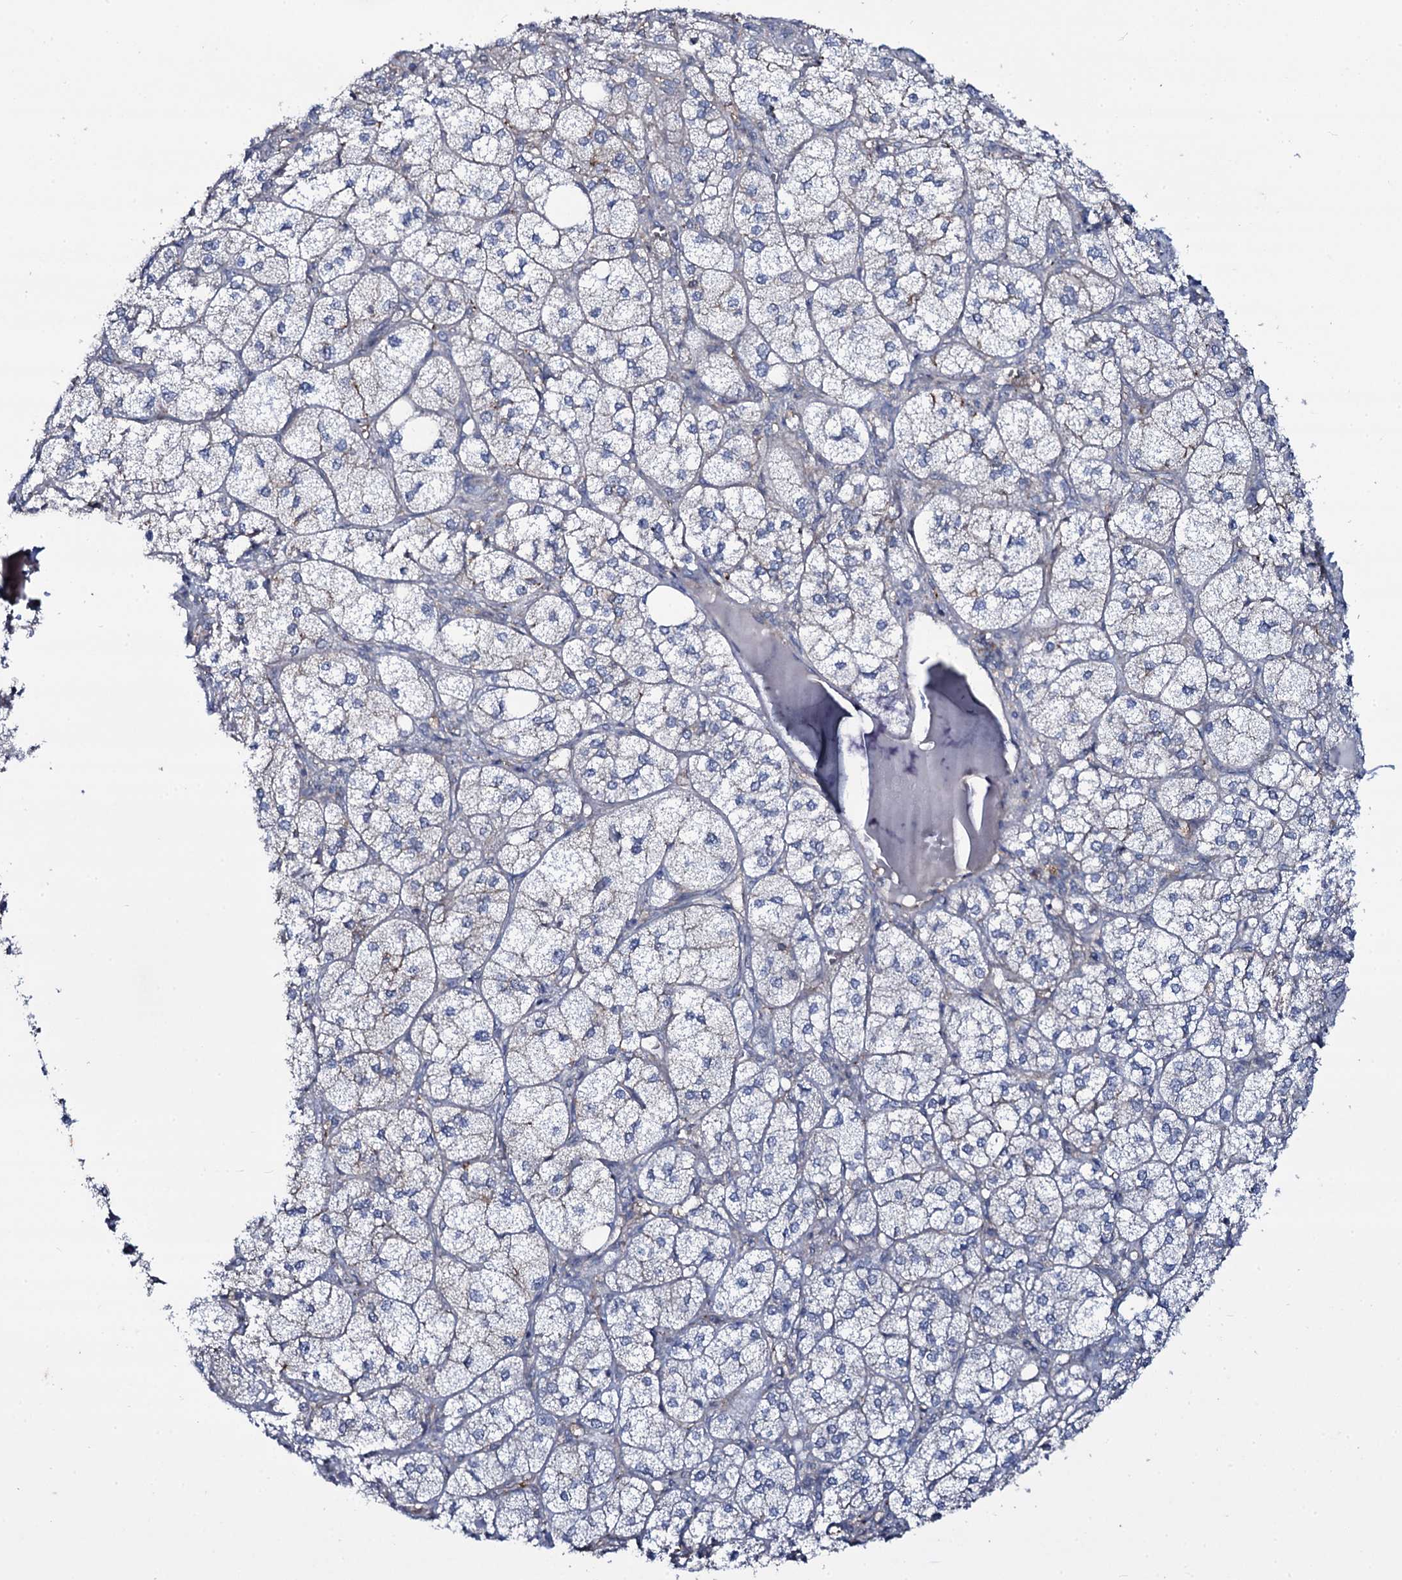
{"staining": {"intensity": "negative", "quantity": "none", "location": "none"}, "tissue": "adrenal gland", "cell_type": "Glandular cells", "image_type": "normal", "snomed": [{"axis": "morphology", "description": "Normal tissue, NOS"}, {"axis": "topography", "description": "Adrenal gland"}], "caption": "Immunohistochemistry (IHC) photomicrograph of benign adrenal gland: human adrenal gland stained with DAB demonstrates no significant protein staining in glandular cells. (DAB immunohistochemistry, high magnification).", "gene": "SNAP23", "patient": {"sex": "female", "age": 61}}